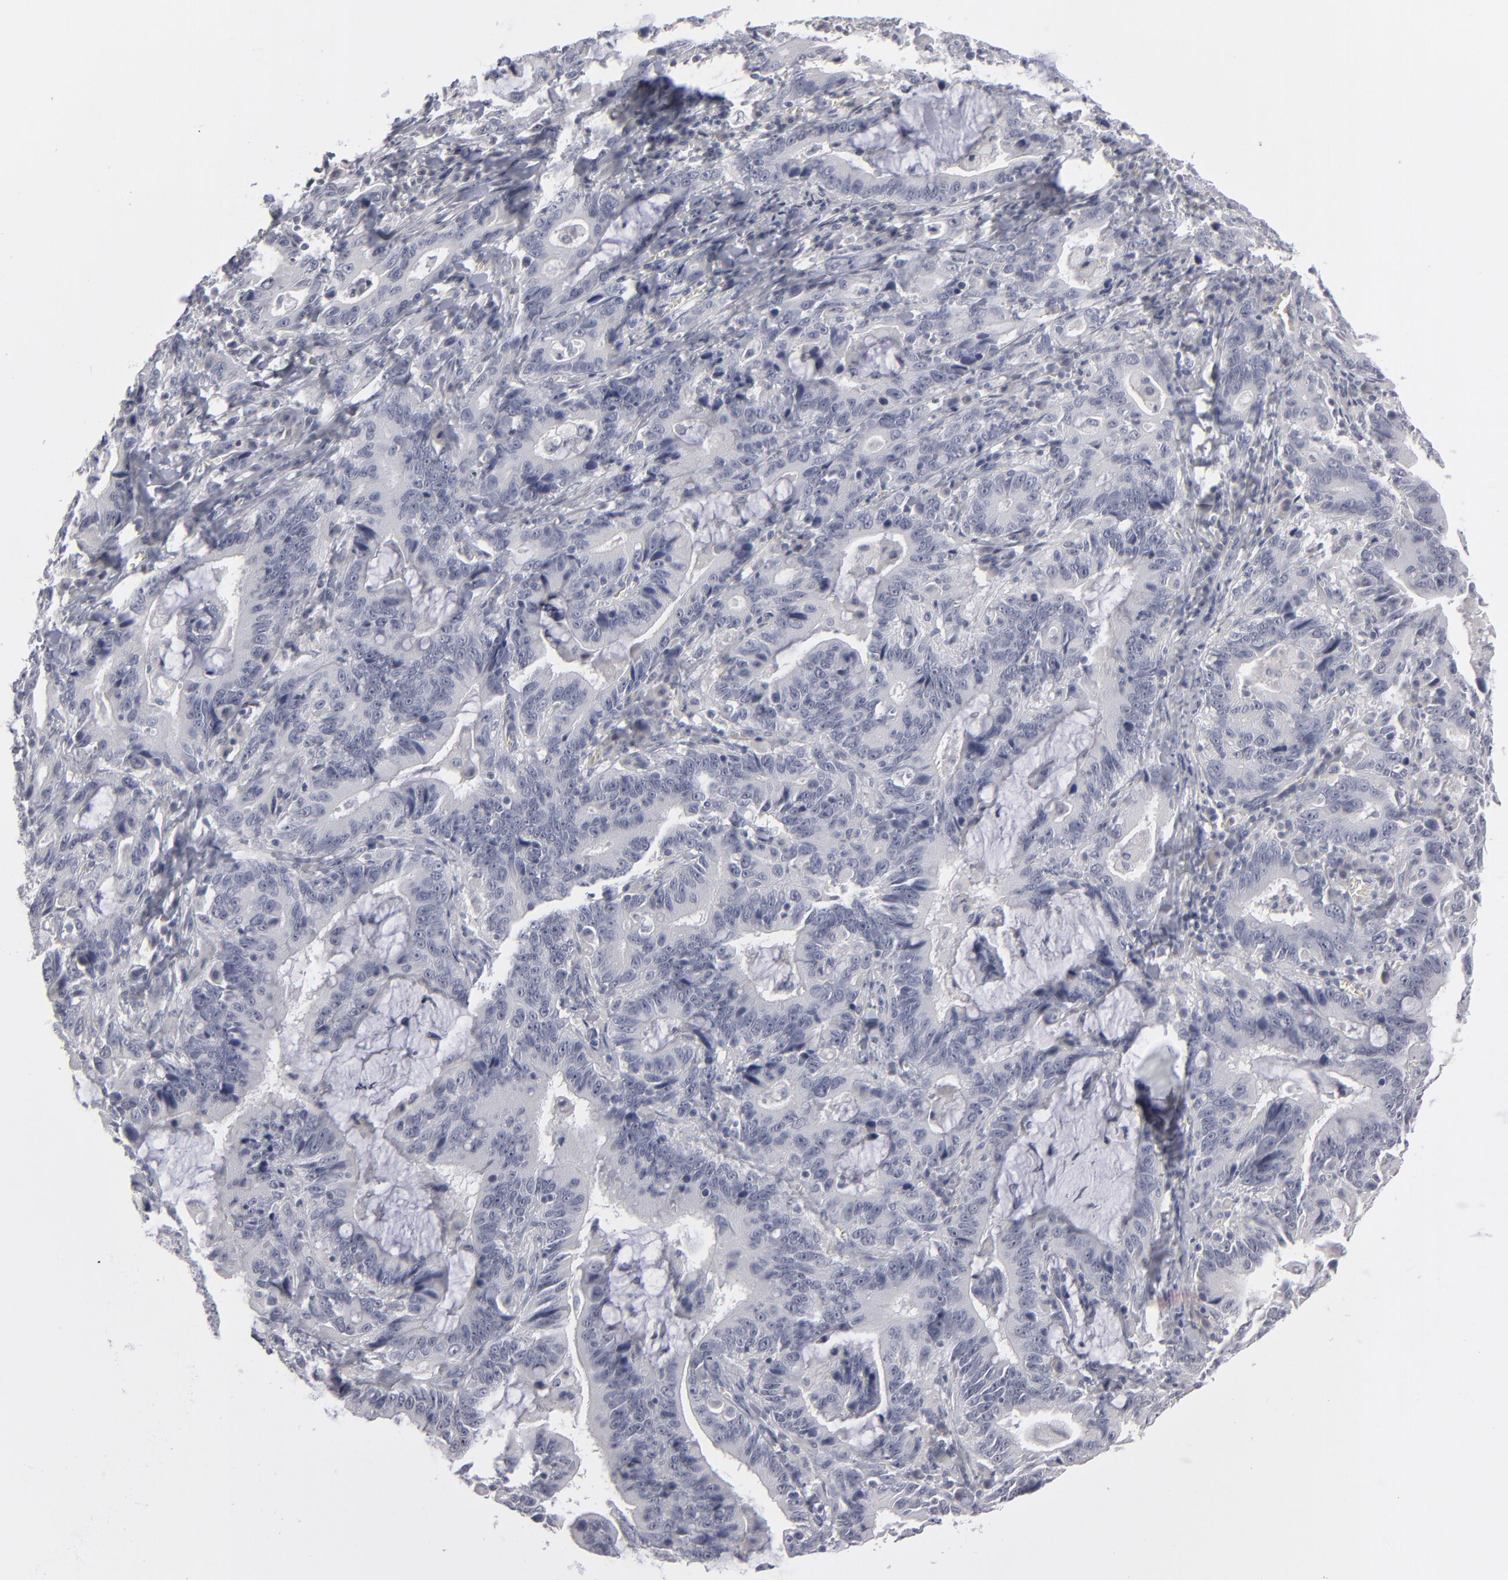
{"staining": {"intensity": "negative", "quantity": "none", "location": "none"}, "tissue": "stomach cancer", "cell_type": "Tumor cells", "image_type": "cancer", "snomed": [{"axis": "morphology", "description": "Adenocarcinoma, NOS"}, {"axis": "topography", "description": "Stomach, upper"}], "caption": "This is a photomicrograph of IHC staining of stomach adenocarcinoma, which shows no positivity in tumor cells.", "gene": "KIAA1210", "patient": {"sex": "male", "age": 63}}